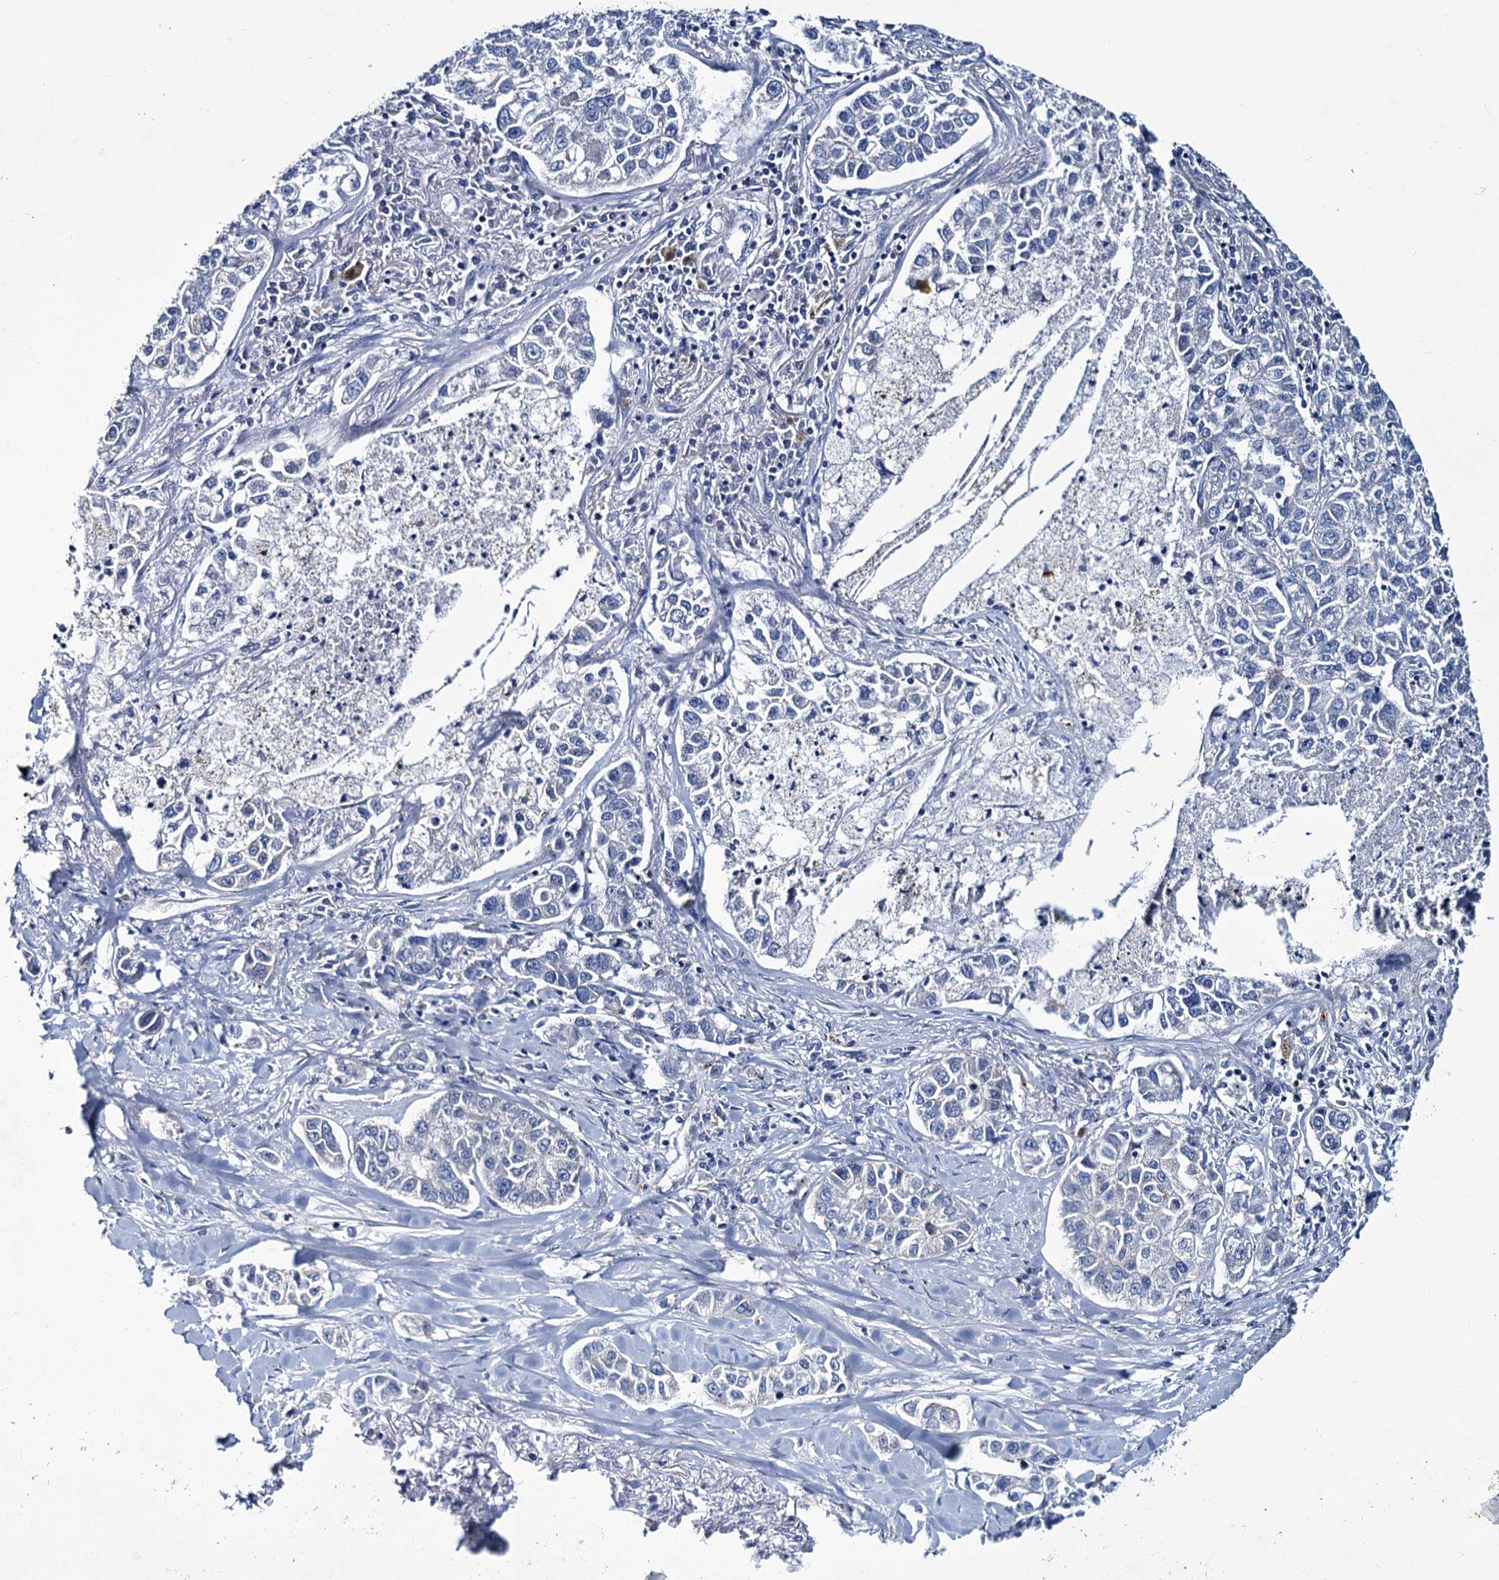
{"staining": {"intensity": "negative", "quantity": "none", "location": "none"}, "tissue": "lung cancer", "cell_type": "Tumor cells", "image_type": "cancer", "snomed": [{"axis": "morphology", "description": "Adenocarcinoma, NOS"}, {"axis": "topography", "description": "Lung"}], "caption": "DAB immunohistochemical staining of human lung adenocarcinoma exhibits no significant expression in tumor cells.", "gene": "CEP295", "patient": {"sex": "male", "age": 49}}